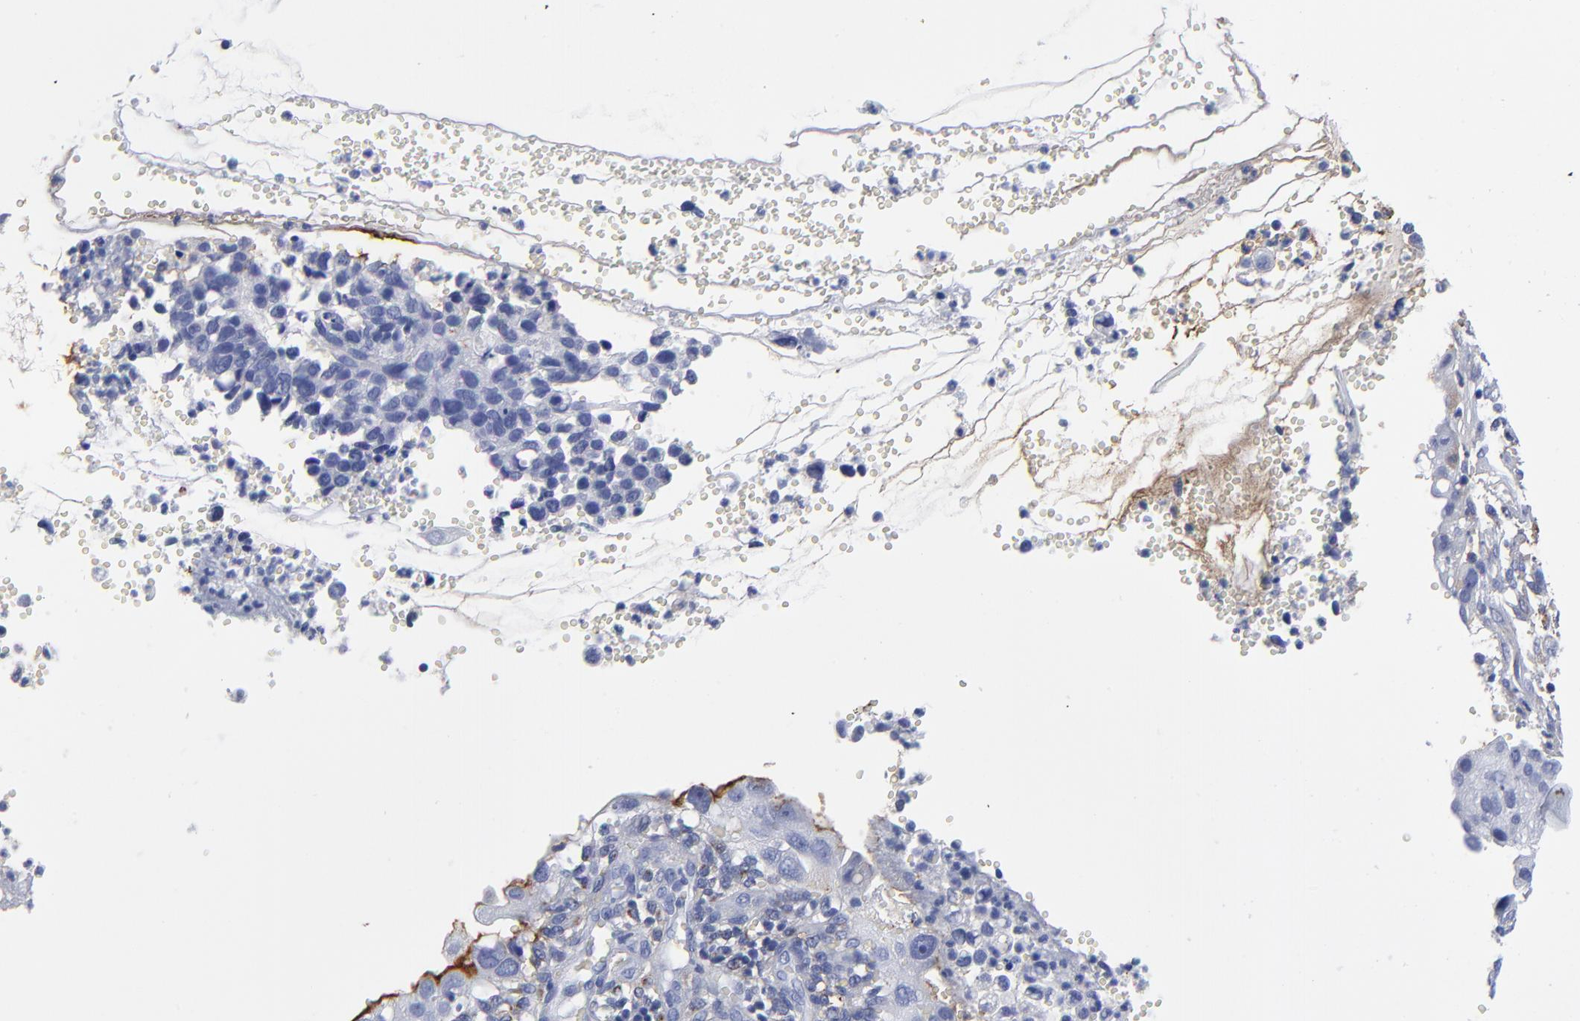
{"staining": {"intensity": "negative", "quantity": "none", "location": "none"}, "tissue": "cervical cancer", "cell_type": "Tumor cells", "image_type": "cancer", "snomed": [{"axis": "morphology", "description": "Normal tissue, NOS"}, {"axis": "morphology", "description": "Squamous cell carcinoma, NOS"}, {"axis": "topography", "description": "Cervix"}], "caption": "Immunohistochemistry of cervical squamous cell carcinoma demonstrates no expression in tumor cells. (Stains: DAB (3,3'-diaminobenzidine) immunohistochemistry with hematoxylin counter stain, Microscopy: brightfield microscopy at high magnification).", "gene": "DCN", "patient": {"sex": "female", "age": 45}}